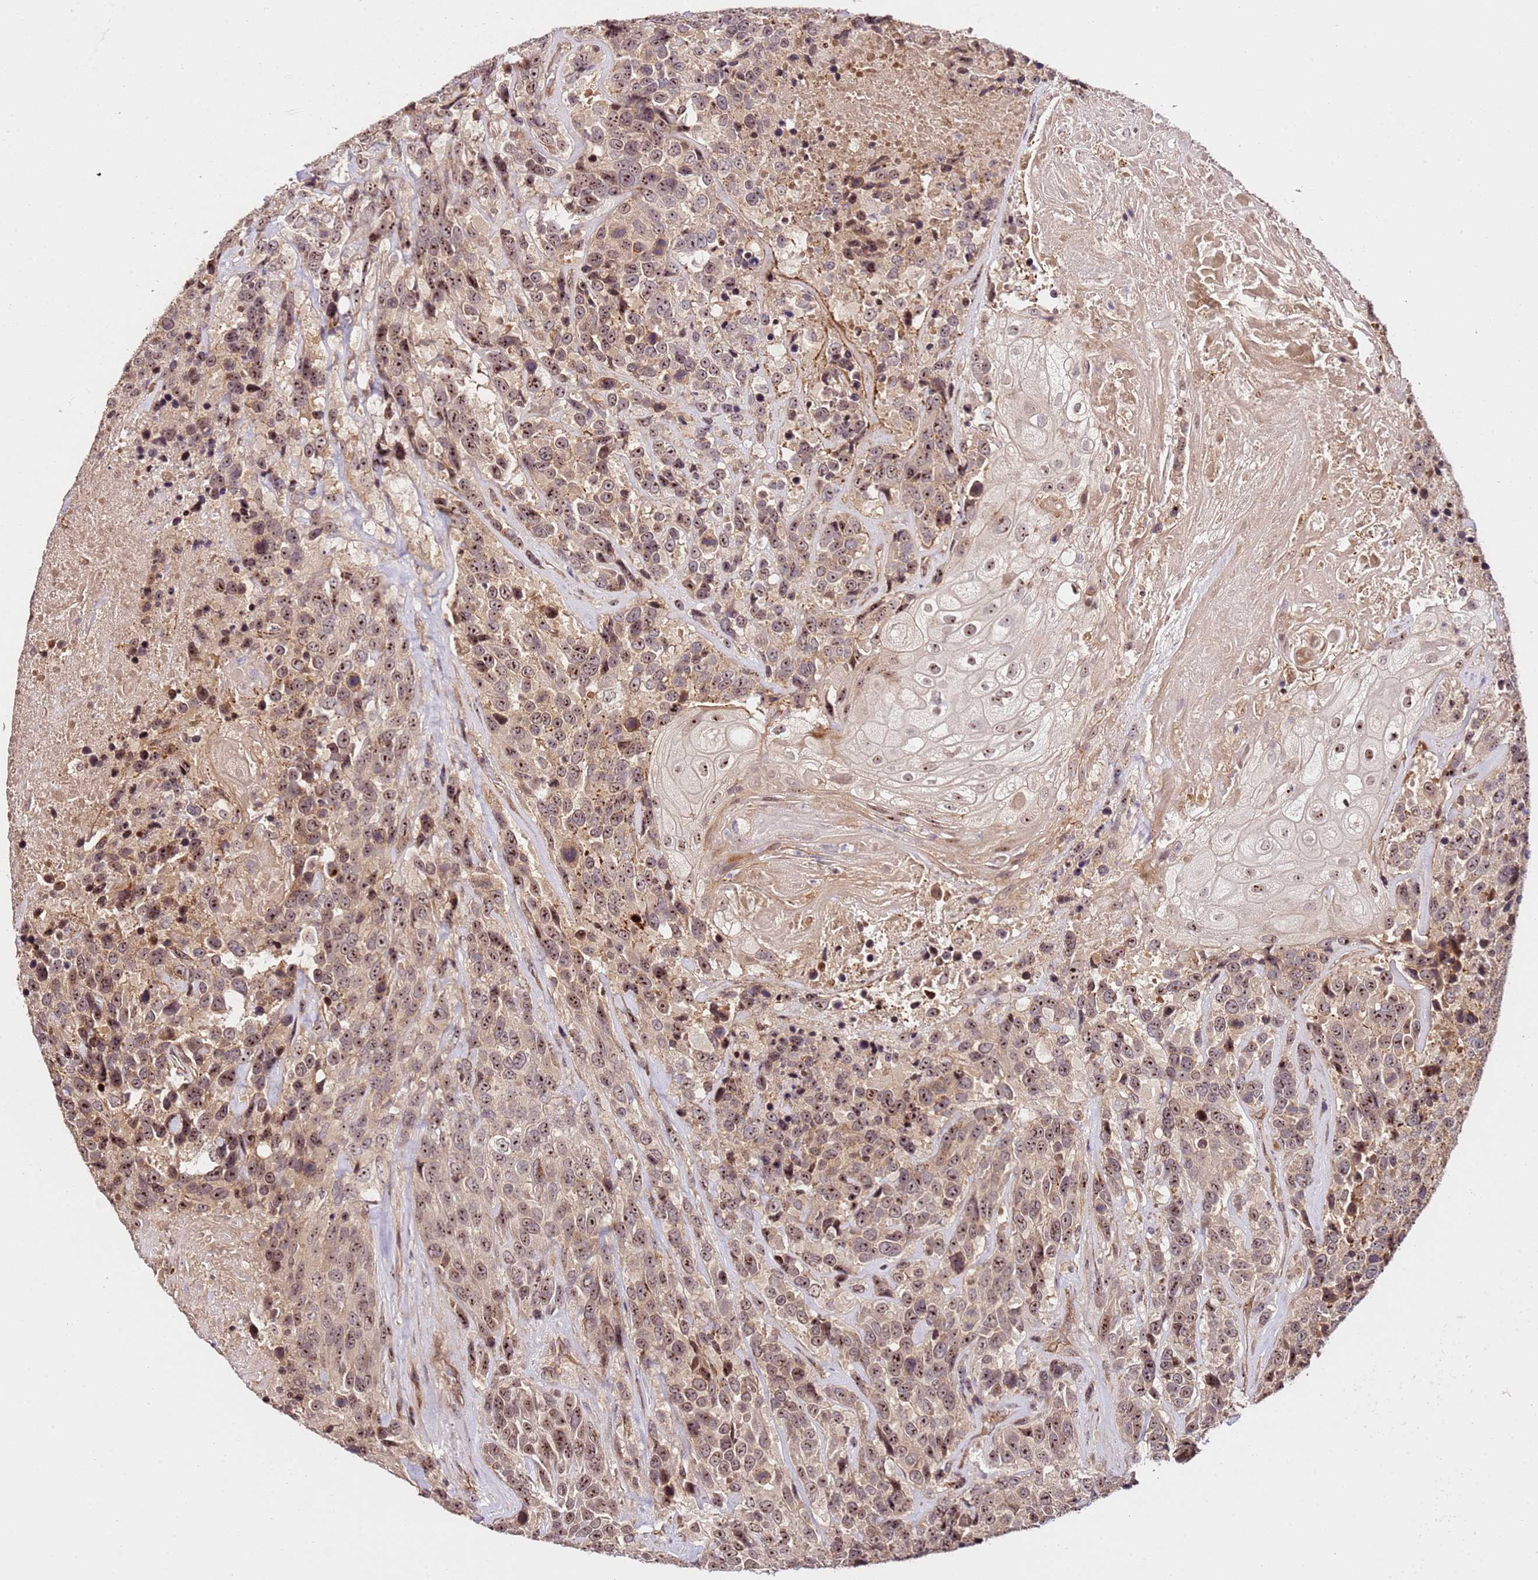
{"staining": {"intensity": "moderate", "quantity": ">75%", "location": "cytoplasmic/membranous,nuclear"}, "tissue": "urothelial cancer", "cell_type": "Tumor cells", "image_type": "cancer", "snomed": [{"axis": "morphology", "description": "Urothelial carcinoma, High grade"}, {"axis": "topography", "description": "Urinary bladder"}], "caption": "The immunohistochemical stain shows moderate cytoplasmic/membranous and nuclear expression in tumor cells of urothelial carcinoma (high-grade) tissue.", "gene": "DDX27", "patient": {"sex": "female", "age": 70}}